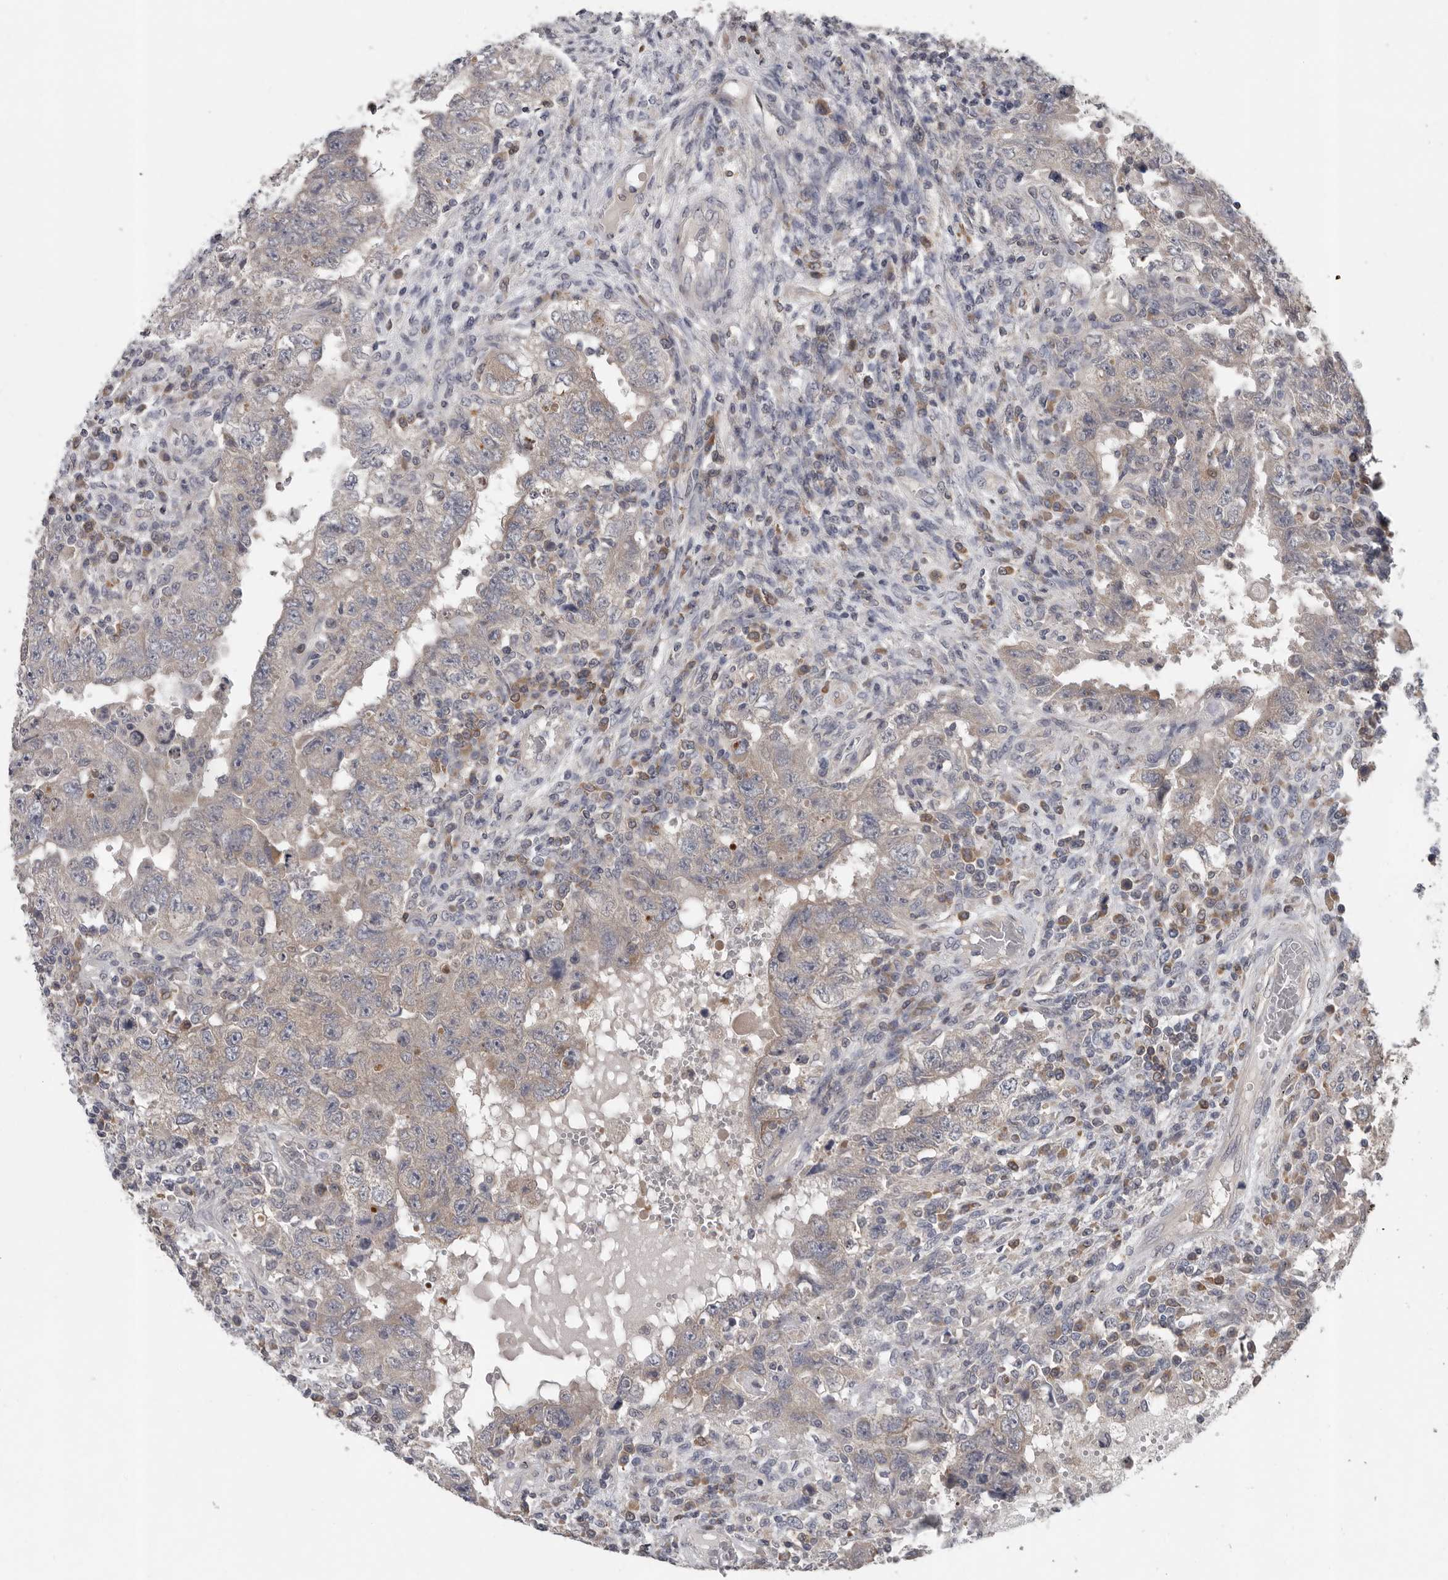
{"staining": {"intensity": "negative", "quantity": "none", "location": "none"}, "tissue": "testis cancer", "cell_type": "Tumor cells", "image_type": "cancer", "snomed": [{"axis": "morphology", "description": "Carcinoma, Embryonal, NOS"}, {"axis": "topography", "description": "Testis"}], "caption": "Immunohistochemistry of testis cancer (embryonal carcinoma) demonstrates no positivity in tumor cells.", "gene": "RALGPS2", "patient": {"sex": "male", "age": 26}}